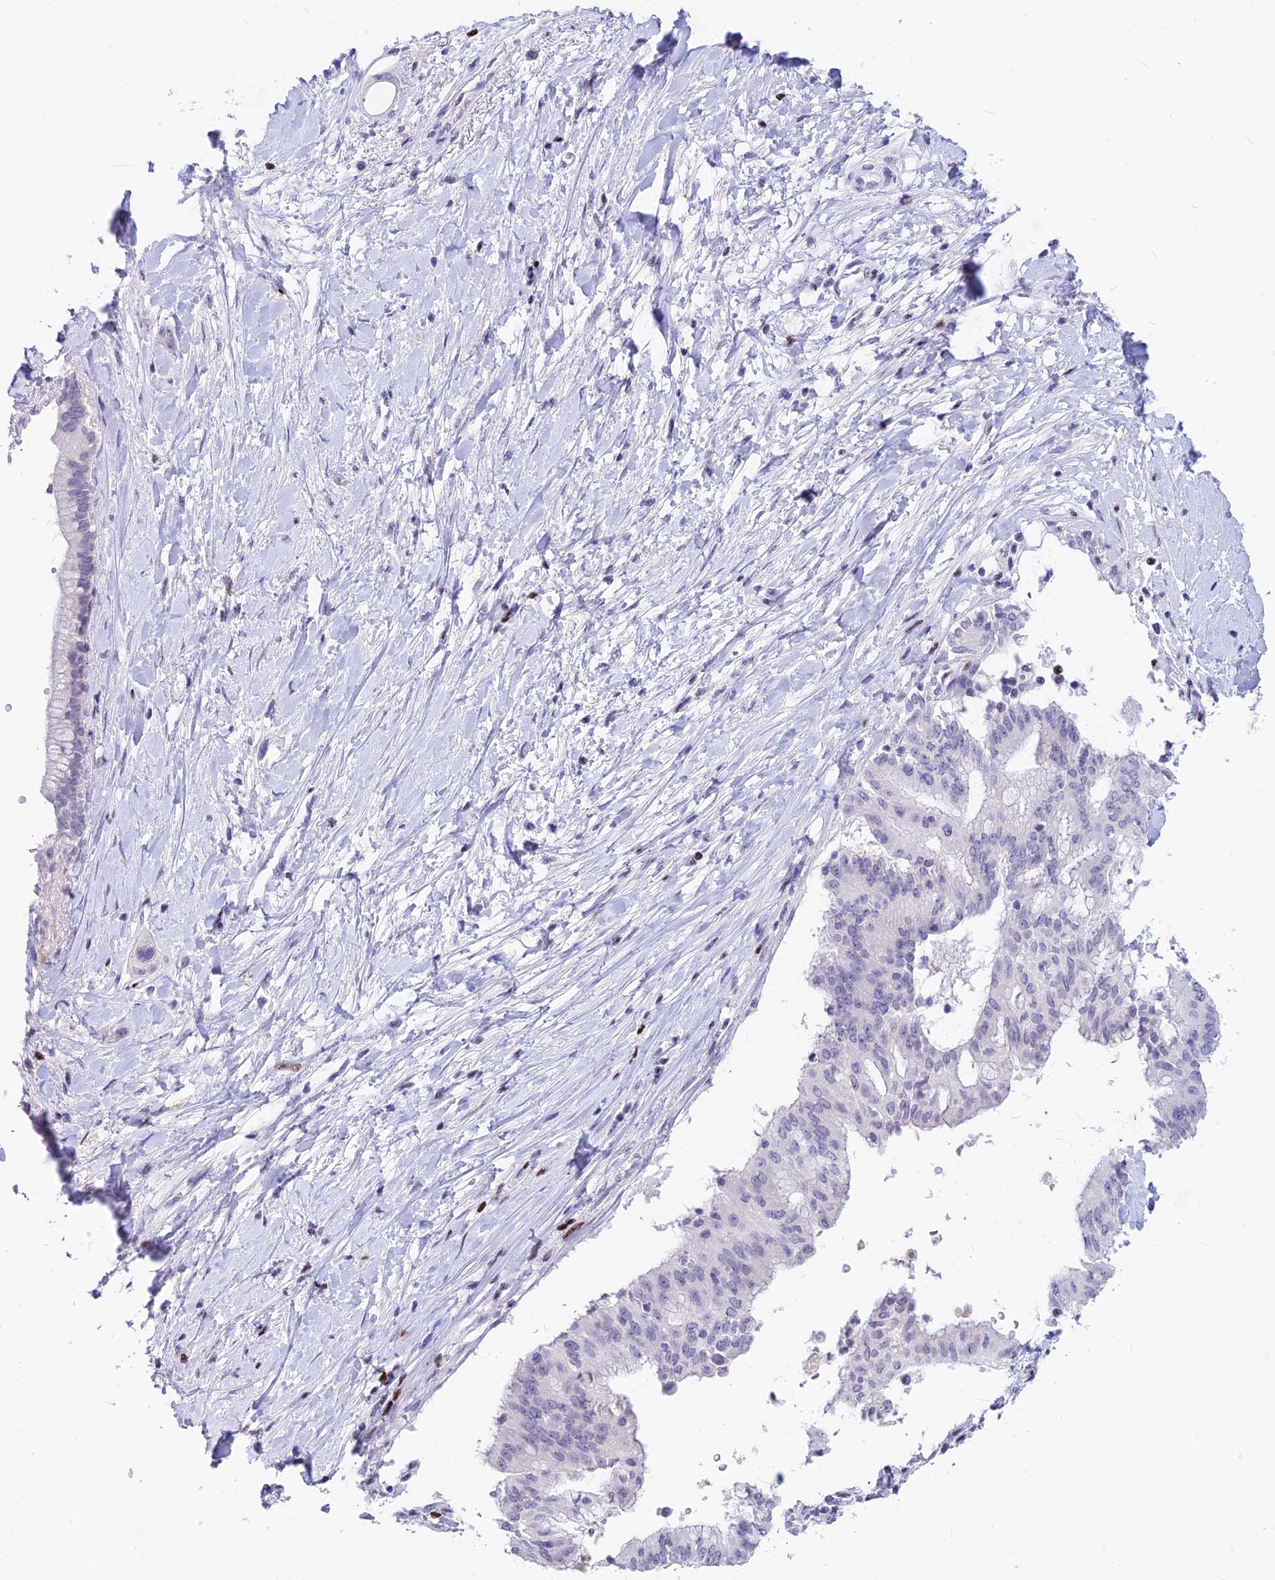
{"staining": {"intensity": "negative", "quantity": "none", "location": "none"}, "tissue": "pancreatic cancer", "cell_type": "Tumor cells", "image_type": "cancer", "snomed": [{"axis": "morphology", "description": "Adenocarcinoma, NOS"}, {"axis": "topography", "description": "Pancreas"}], "caption": "Pancreatic cancer stained for a protein using immunohistochemistry (IHC) demonstrates no expression tumor cells.", "gene": "PRPS1", "patient": {"sex": "male", "age": 68}}